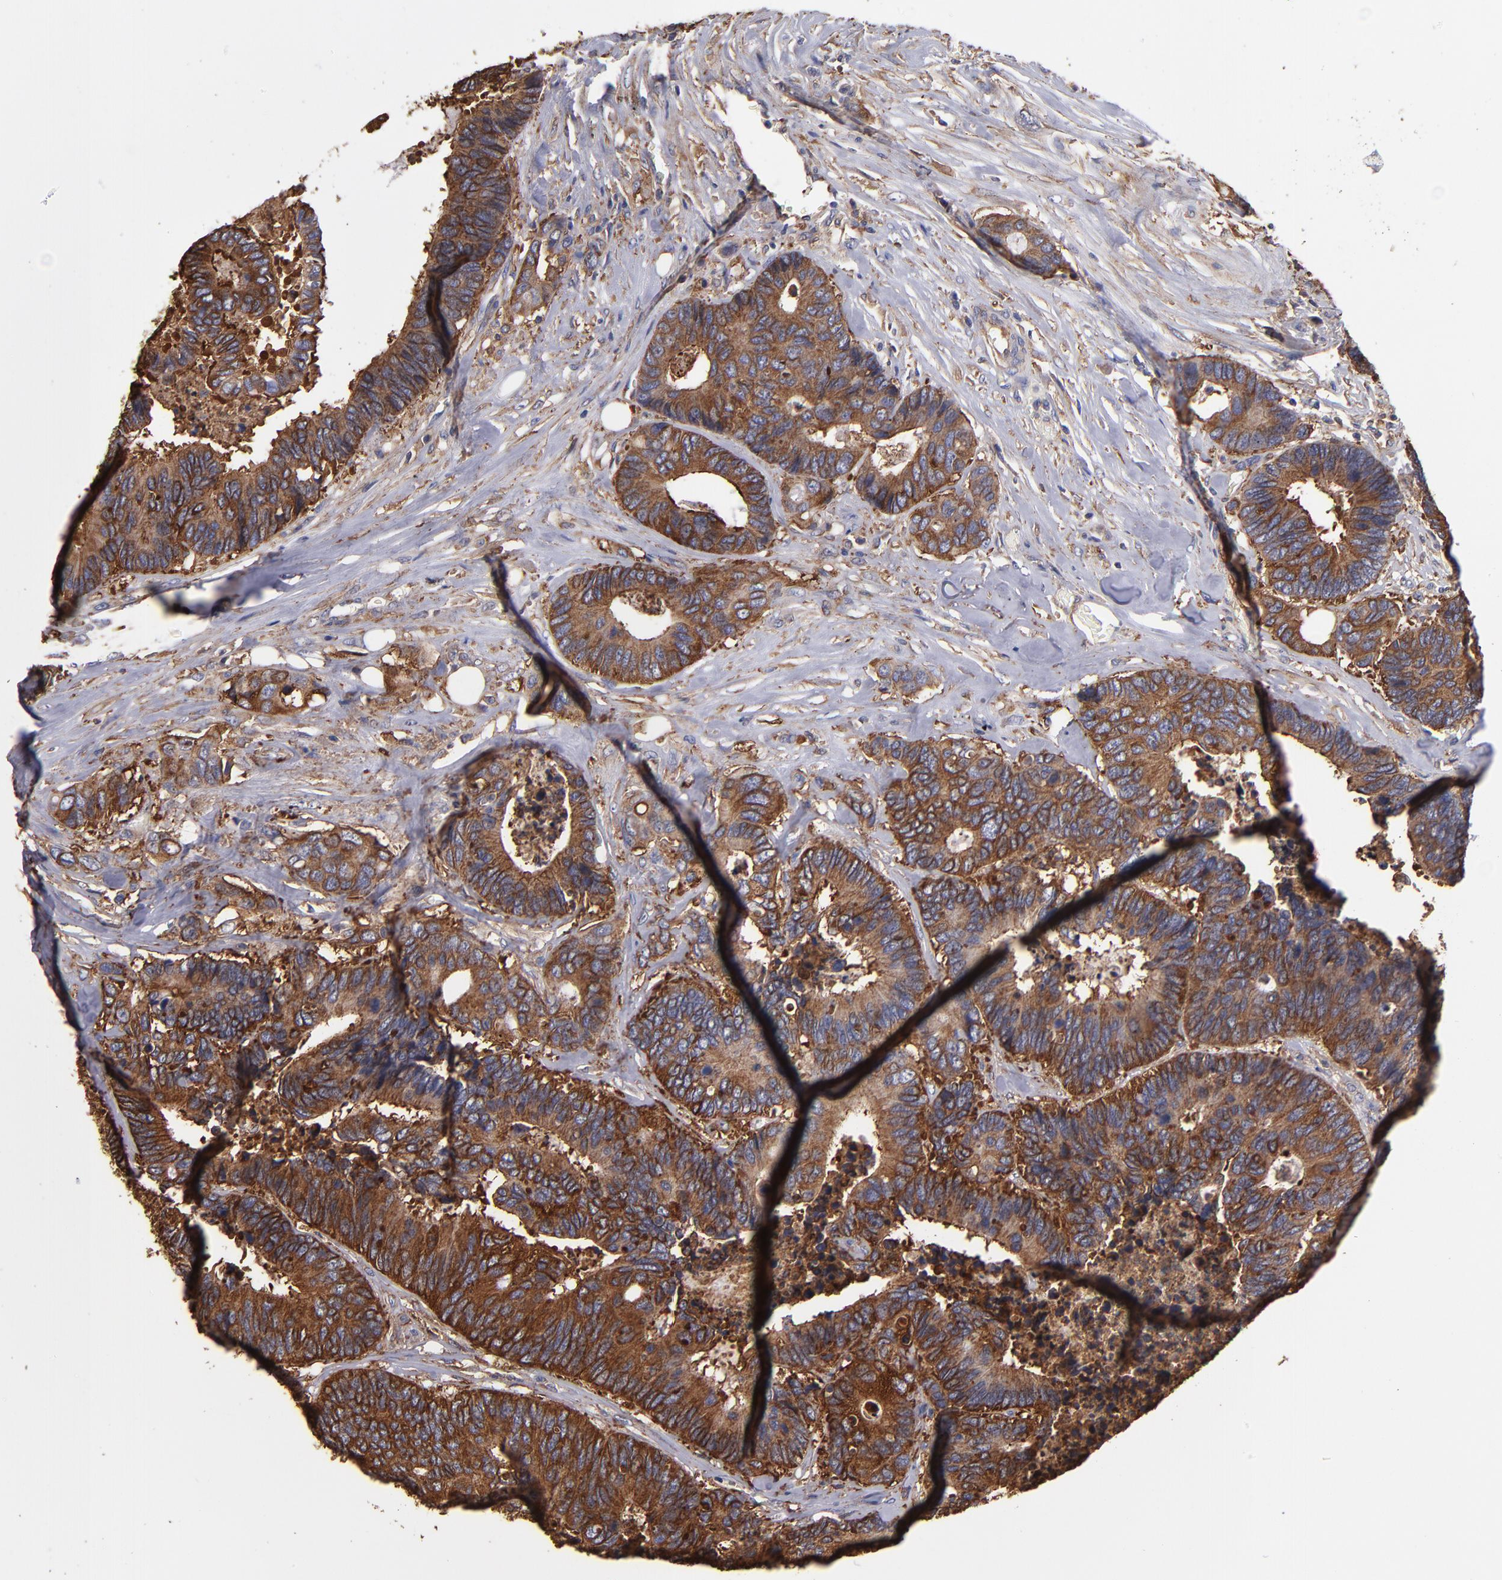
{"staining": {"intensity": "strong", "quantity": ">75%", "location": "cytoplasmic/membranous"}, "tissue": "colorectal cancer", "cell_type": "Tumor cells", "image_type": "cancer", "snomed": [{"axis": "morphology", "description": "Adenocarcinoma, NOS"}, {"axis": "topography", "description": "Rectum"}], "caption": "High-magnification brightfield microscopy of adenocarcinoma (colorectal) stained with DAB (3,3'-diaminobenzidine) (brown) and counterstained with hematoxylin (blue). tumor cells exhibit strong cytoplasmic/membranous expression is appreciated in approximately>75% of cells. (DAB = brown stain, brightfield microscopy at high magnification).", "gene": "MVP", "patient": {"sex": "male", "age": 55}}